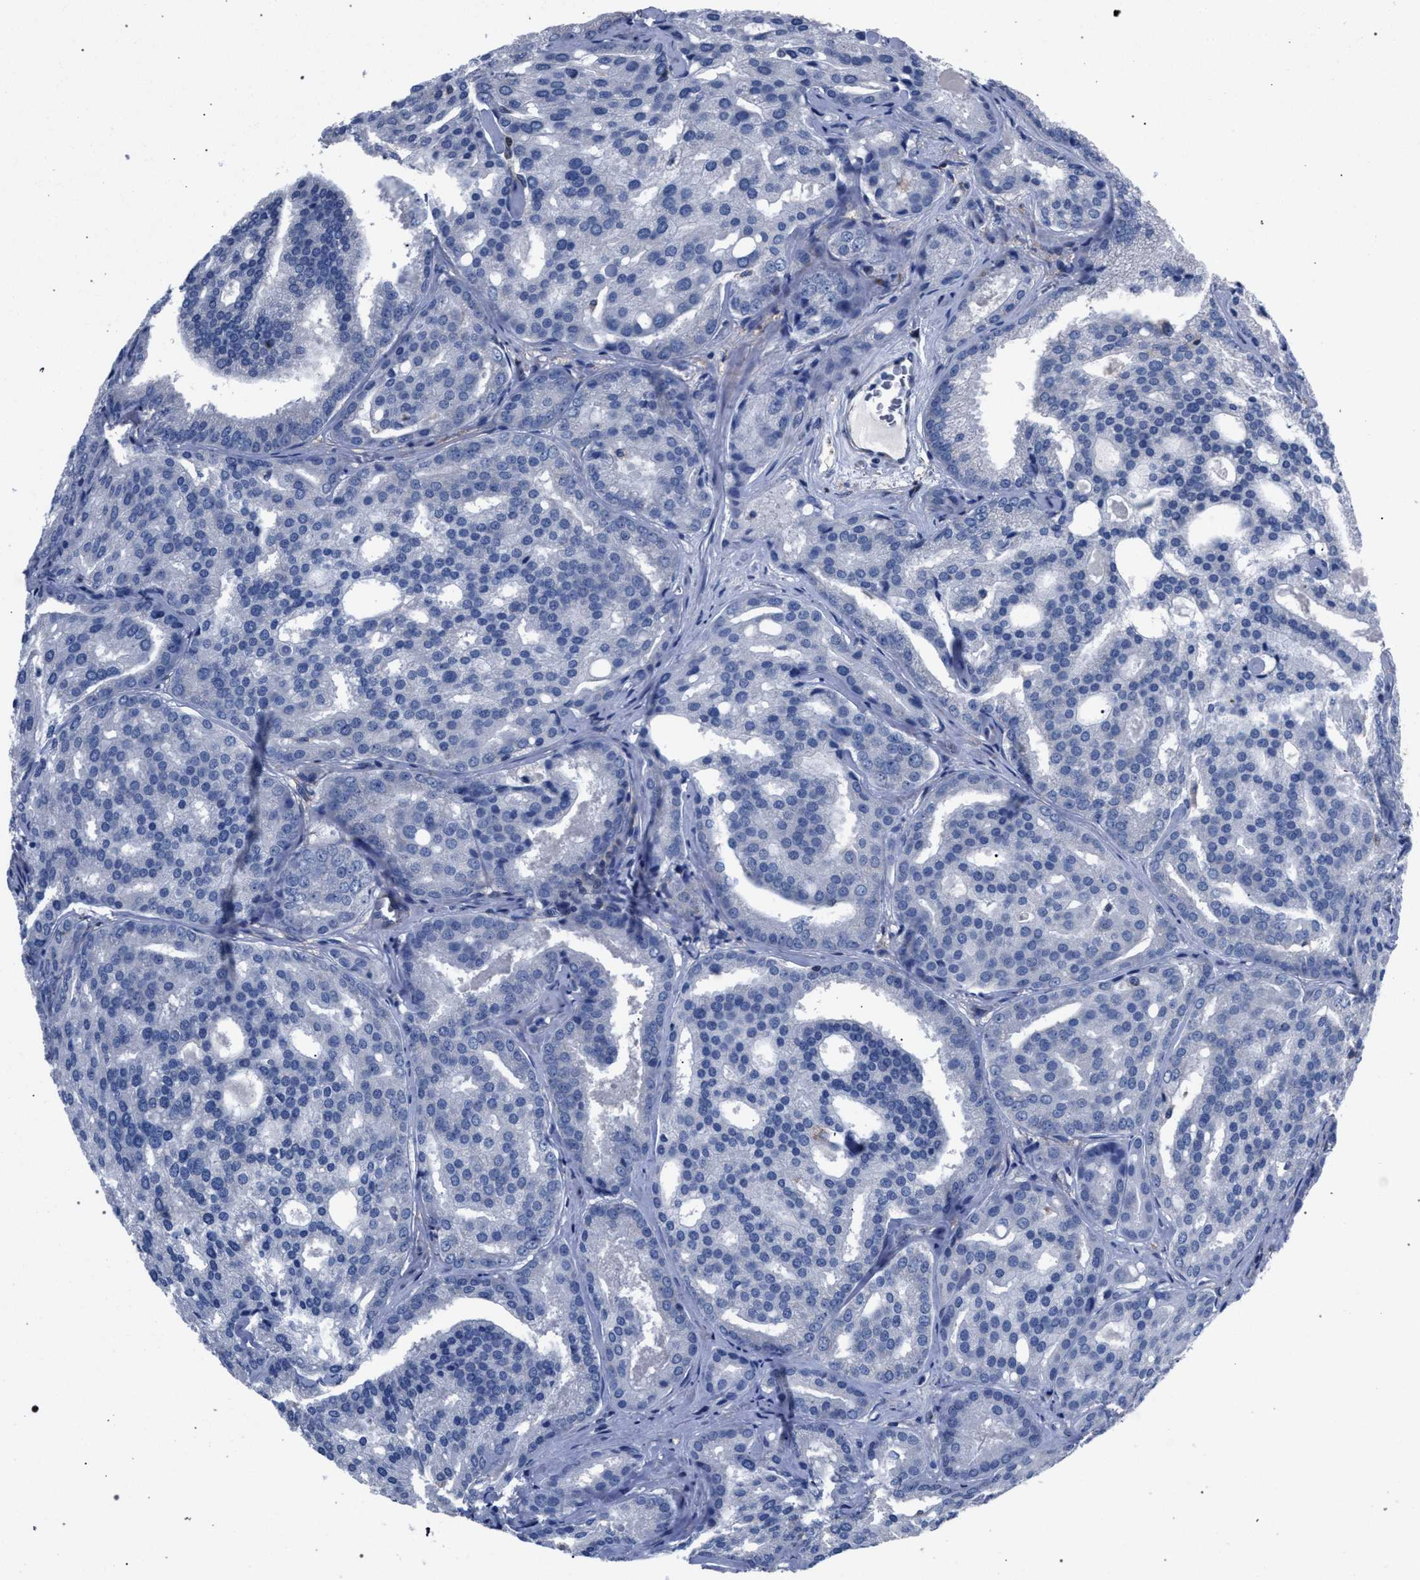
{"staining": {"intensity": "negative", "quantity": "none", "location": "none"}, "tissue": "prostate cancer", "cell_type": "Tumor cells", "image_type": "cancer", "snomed": [{"axis": "morphology", "description": "Adenocarcinoma, High grade"}, {"axis": "topography", "description": "Prostate"}], "caption": "Immunohistochemistry micrograph of neoplastic tissue: human high-grade adenocarcinoma (prostate) stained with DAB (3,3'-diaminobenzidine) demonstrates no significant protein expression in tumor cells.", "gene": "CRYZ", "patient": {"sex": "male", "age": 64}}